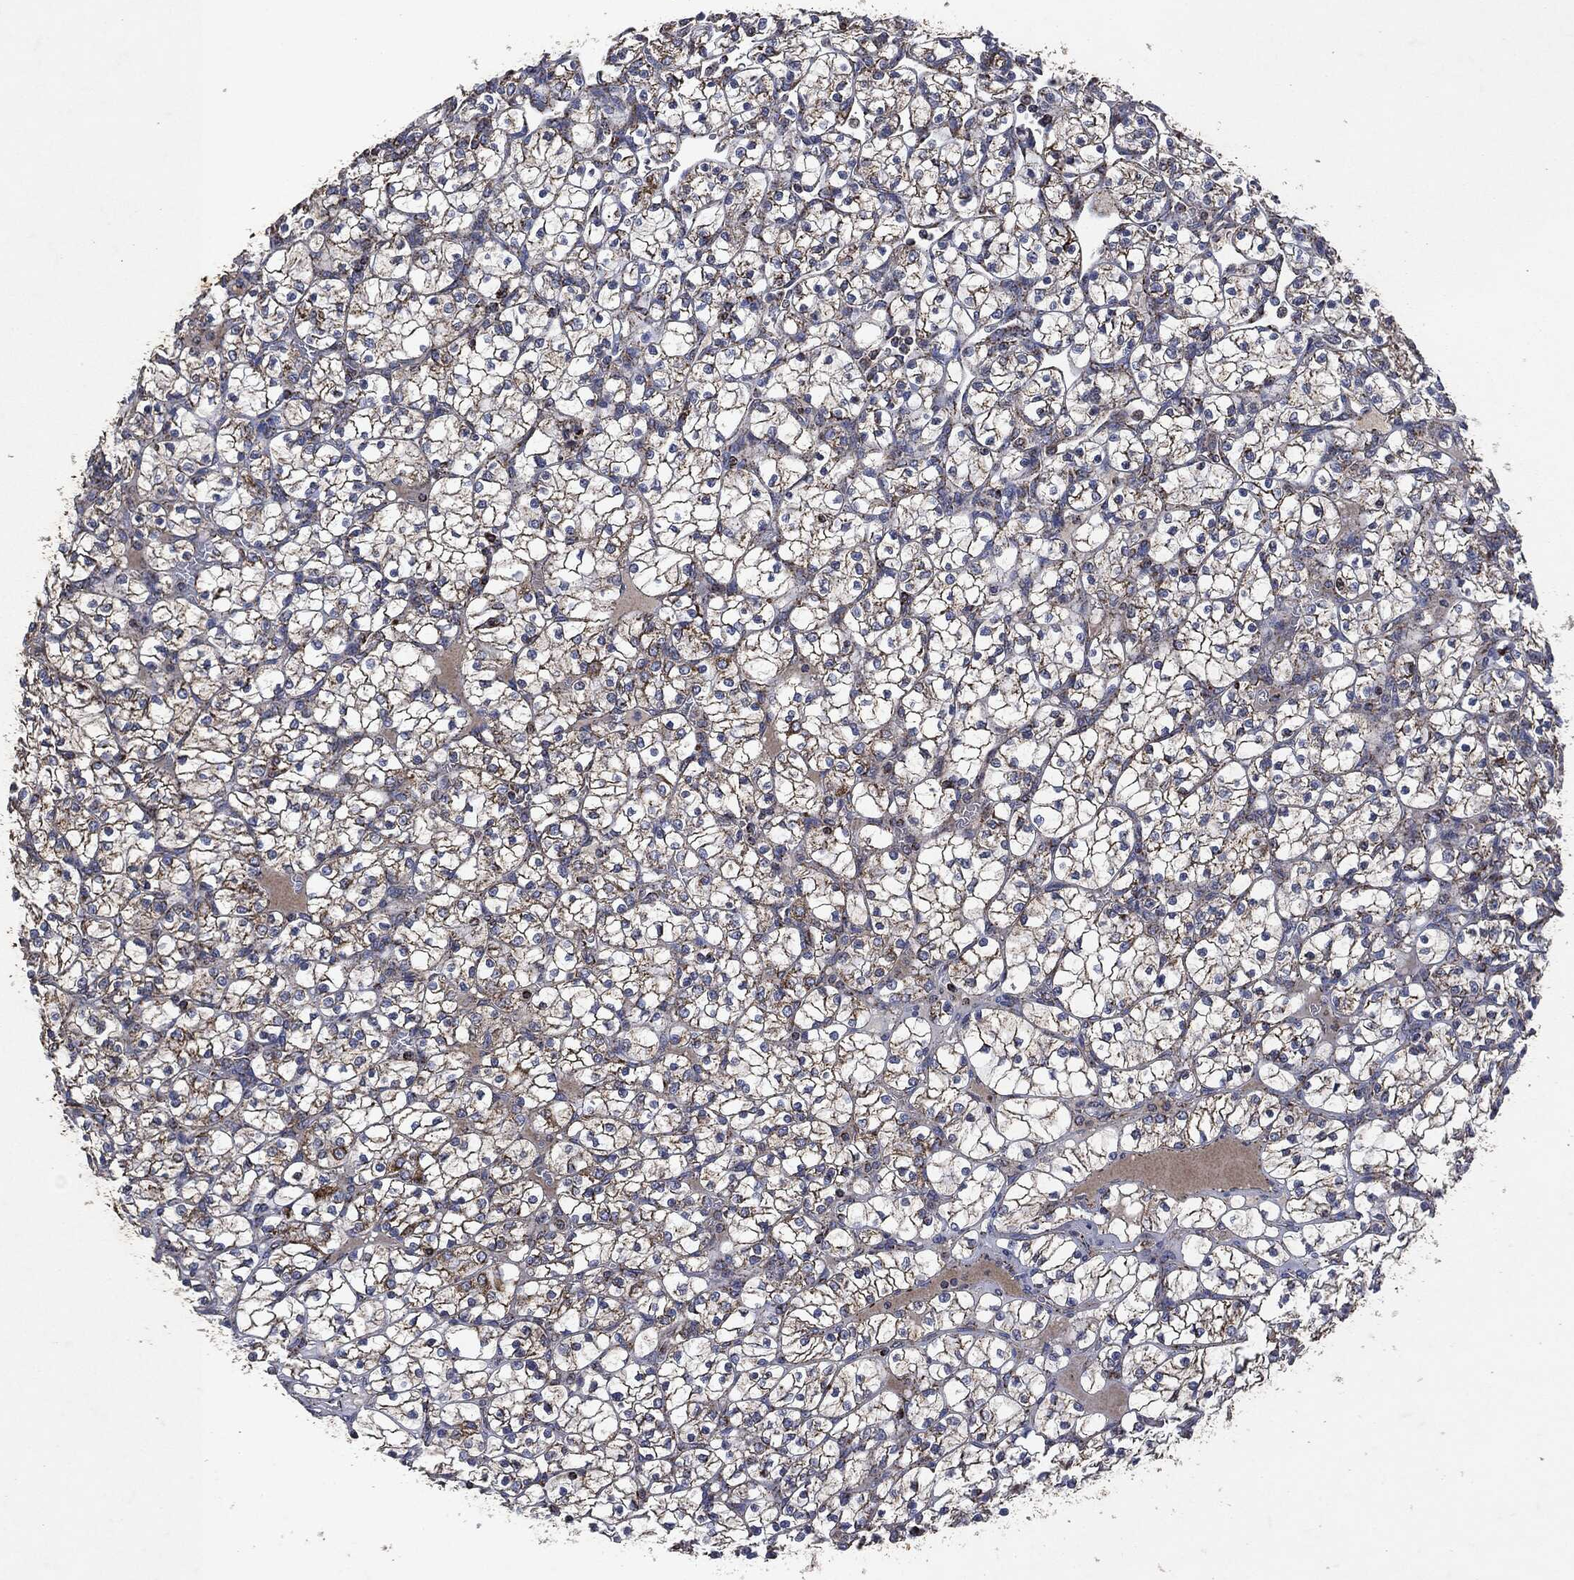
{"staining": {"intensity": "moderate", "quantity": ">75%", "location": "cytoplasmic/membranous"}, "tissue": "renal cancer", "cell_type": "Tumor cells", "image_type": "cancer", "snomed": [{"axis": "morphology", "description": "Adenocarcinoma, NOS"}, {"axis": "topography", "description": "Kidney"}], "caption": "IHC (DAB) staining of adenocarcinoma (renal) reveals moderate cytoplasmic/membranous protein expression in approximately >75% of tumor cells.", "gene": "RYK", "patient": {"sex": "female", "age": 89}}